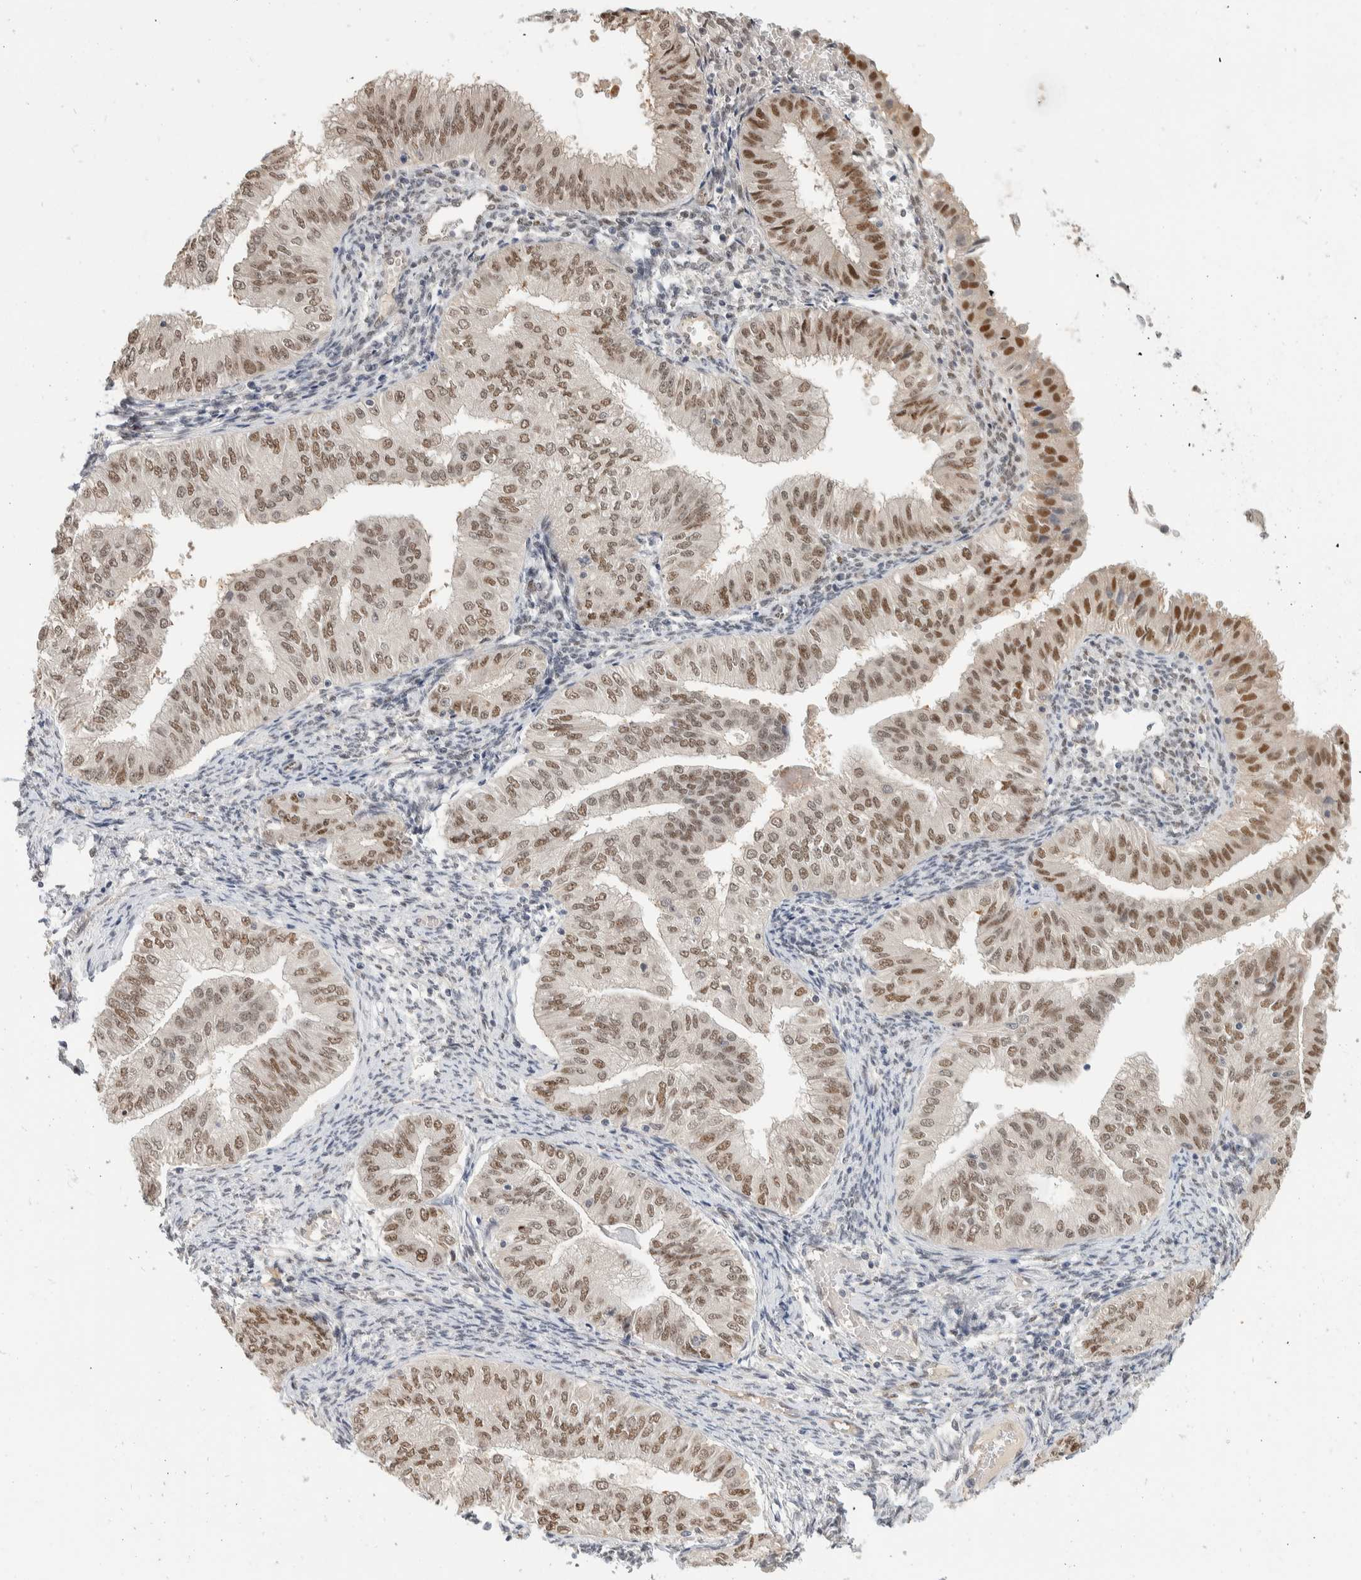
{"staining": {"intensity": "moderate", "quantity": "25%-75%", "location": "nuclear"}, "tissue": "endometrial cancer", "cell_type": "Tumor cells", "image_type": "cancer", "snomed": [{"axis": "morphology", "description": "Normal tissue, NOS"}, {"axis": "morphology", "description": "Adenocarcinoma, NOS"}, {"axis": "topography", "description": "Endometrium"}], "caption": "A medium amount of moderate nuclear expression is identified in approximately 25%-75% of tumor cells in endometrial adenocarcinoma tissue. The protein of interest is stained brown, and the nuclei are stained in blue (DAB IHC with brightfield microscopy, high magnification).", "gene": "PUS7", "patient": {"sex": "female", "age": 53}}